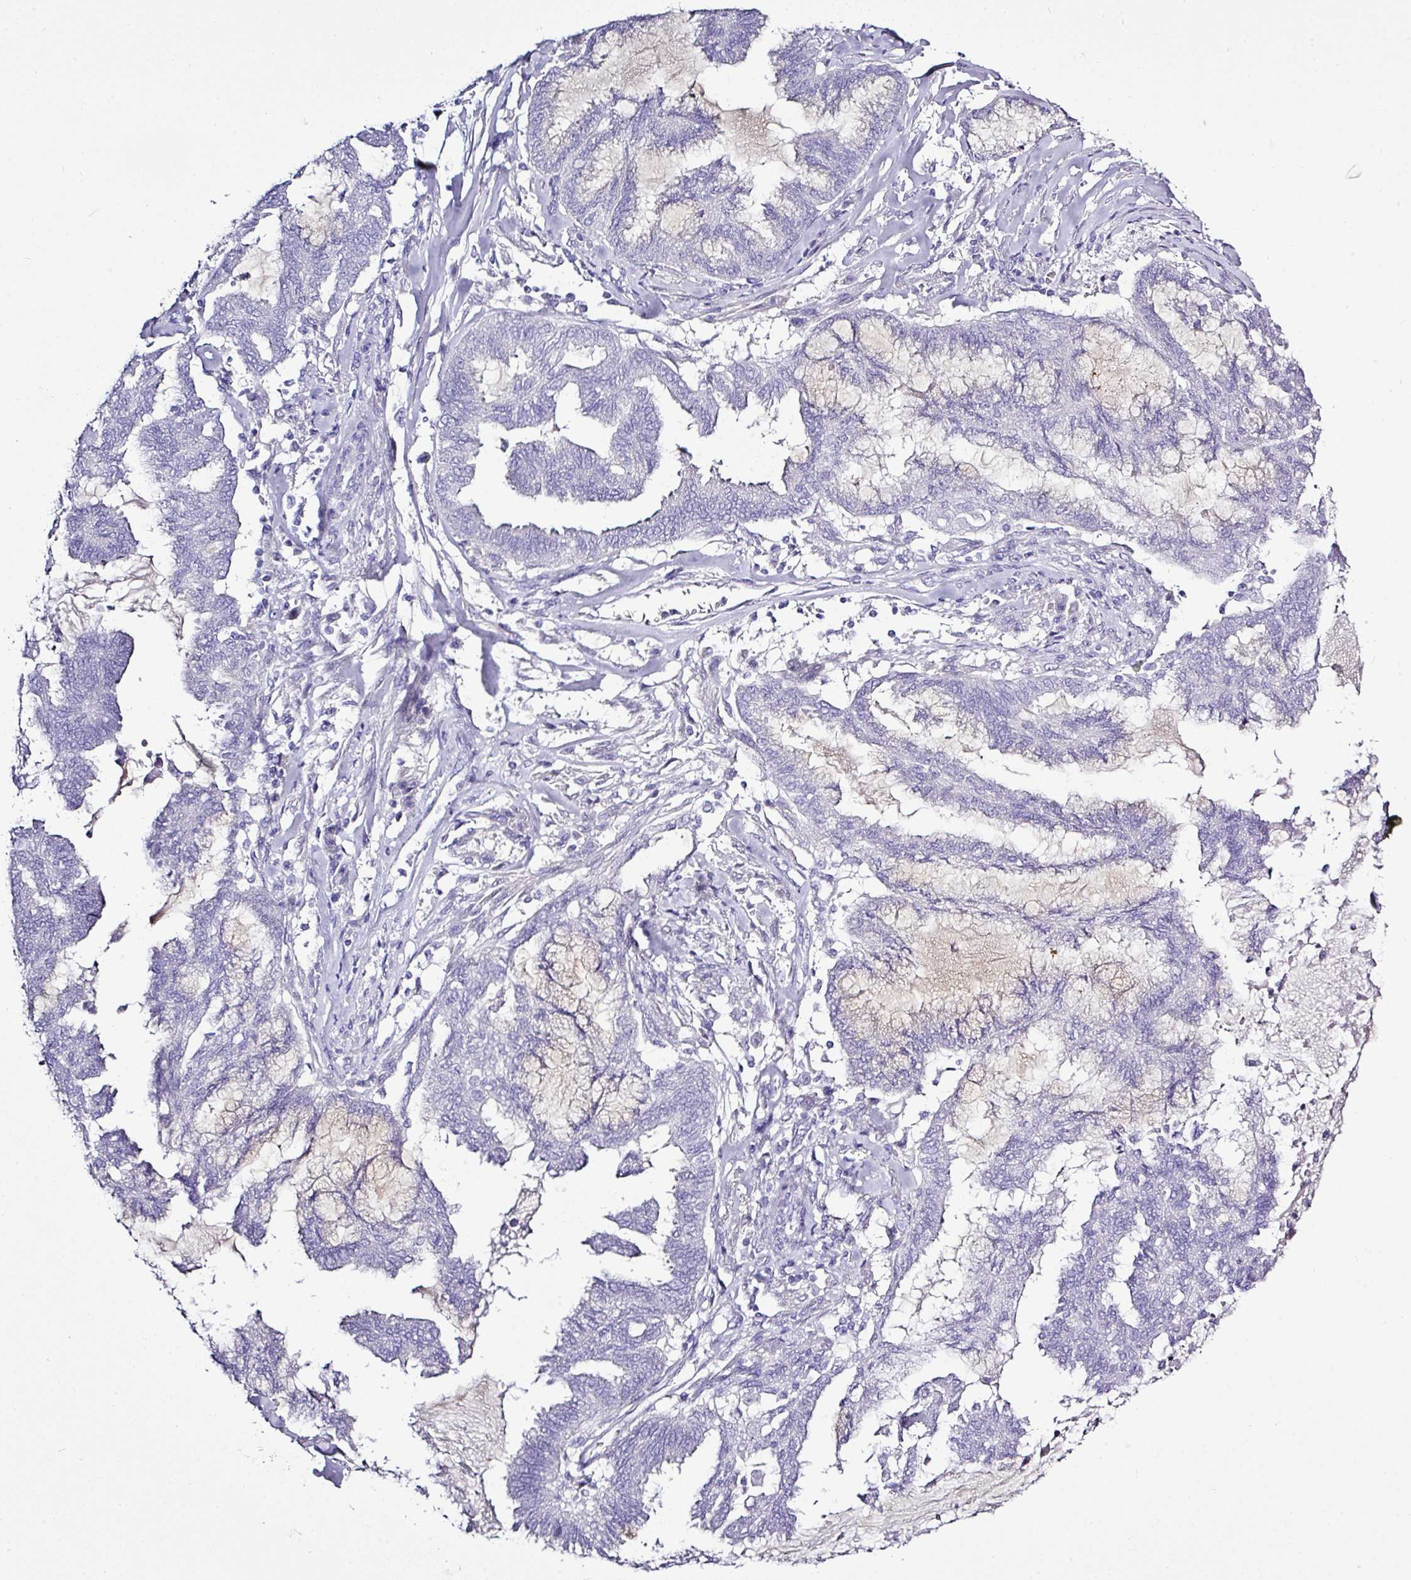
{"staining": {"intensity": "negative", "quantity": "none", "location": "none"}, "tissue": "endometrial cancer", "cell_type": "Tumor cells", "image_type": "cancer", "snomed": [{"axis": "morphology", "description": "Adenocarcinoma, NOS"}, {"axis": "topography", "description": "Endometrium"}], "caption": "An immunohistochemistry (IHC) micrograph of endometrial cancer (adenocarcinoma) is shown. There is no staining in tumor cells of endometrial cancer (adenocarcinoma).", "gene": "BCL11A", "patient": {"sex": "female", "age": 86}}